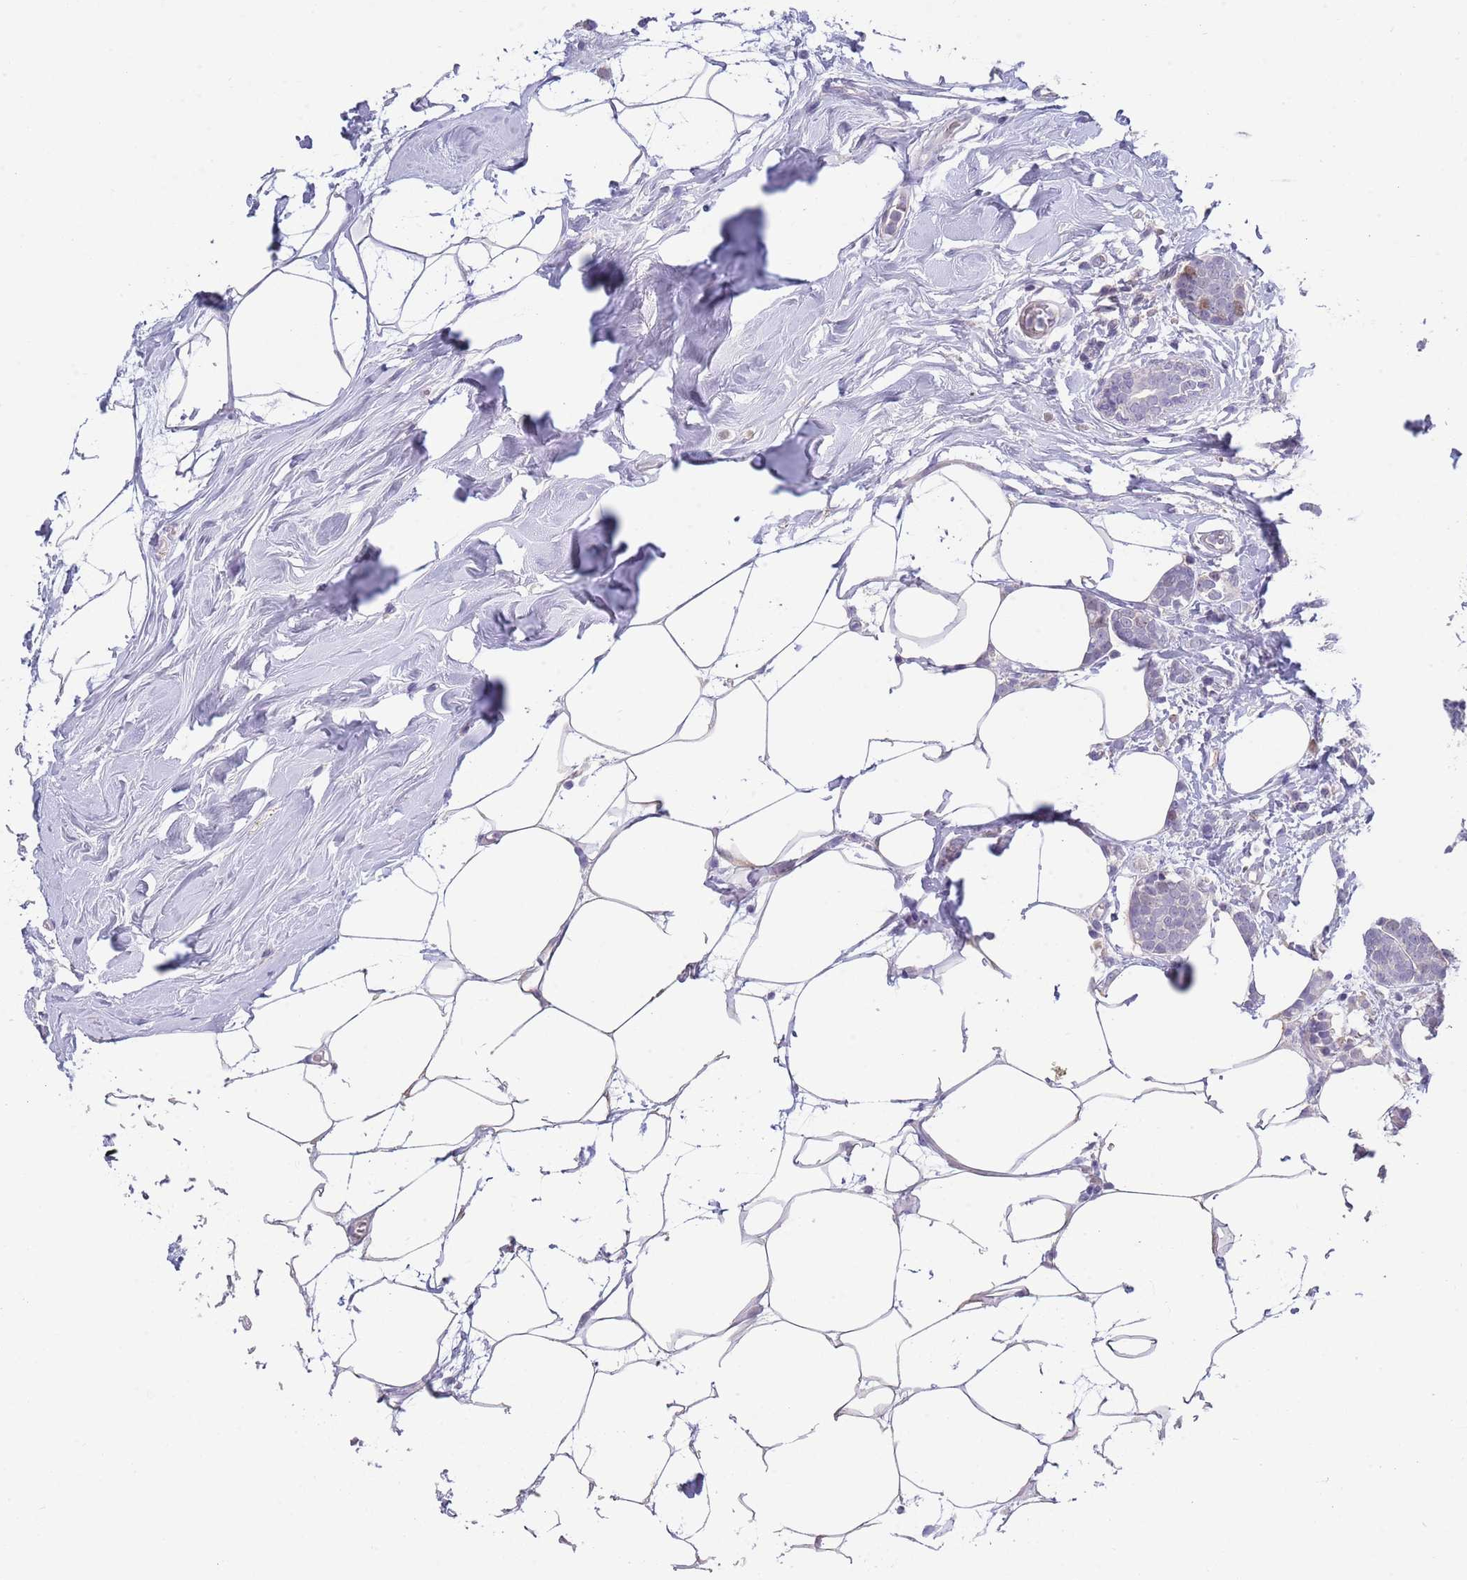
{"staining": {"intensity": "negative", "quantity": "none", "location": "none"}, "tissue": "breast cancer", "cell_type": "Tumor cells", "image_type": "cancer", "snomed": [{"axis": "morphology", "description": "Lobular carcinoma"}, {"axis": "topography", "description": "Breast"}], "caption": "Histopathology image shows no significant protein staining in tumor cells of breast lobular carcinoma.", "gene": "PIMREG", "patient": {"sex": "female", "age": 58}}